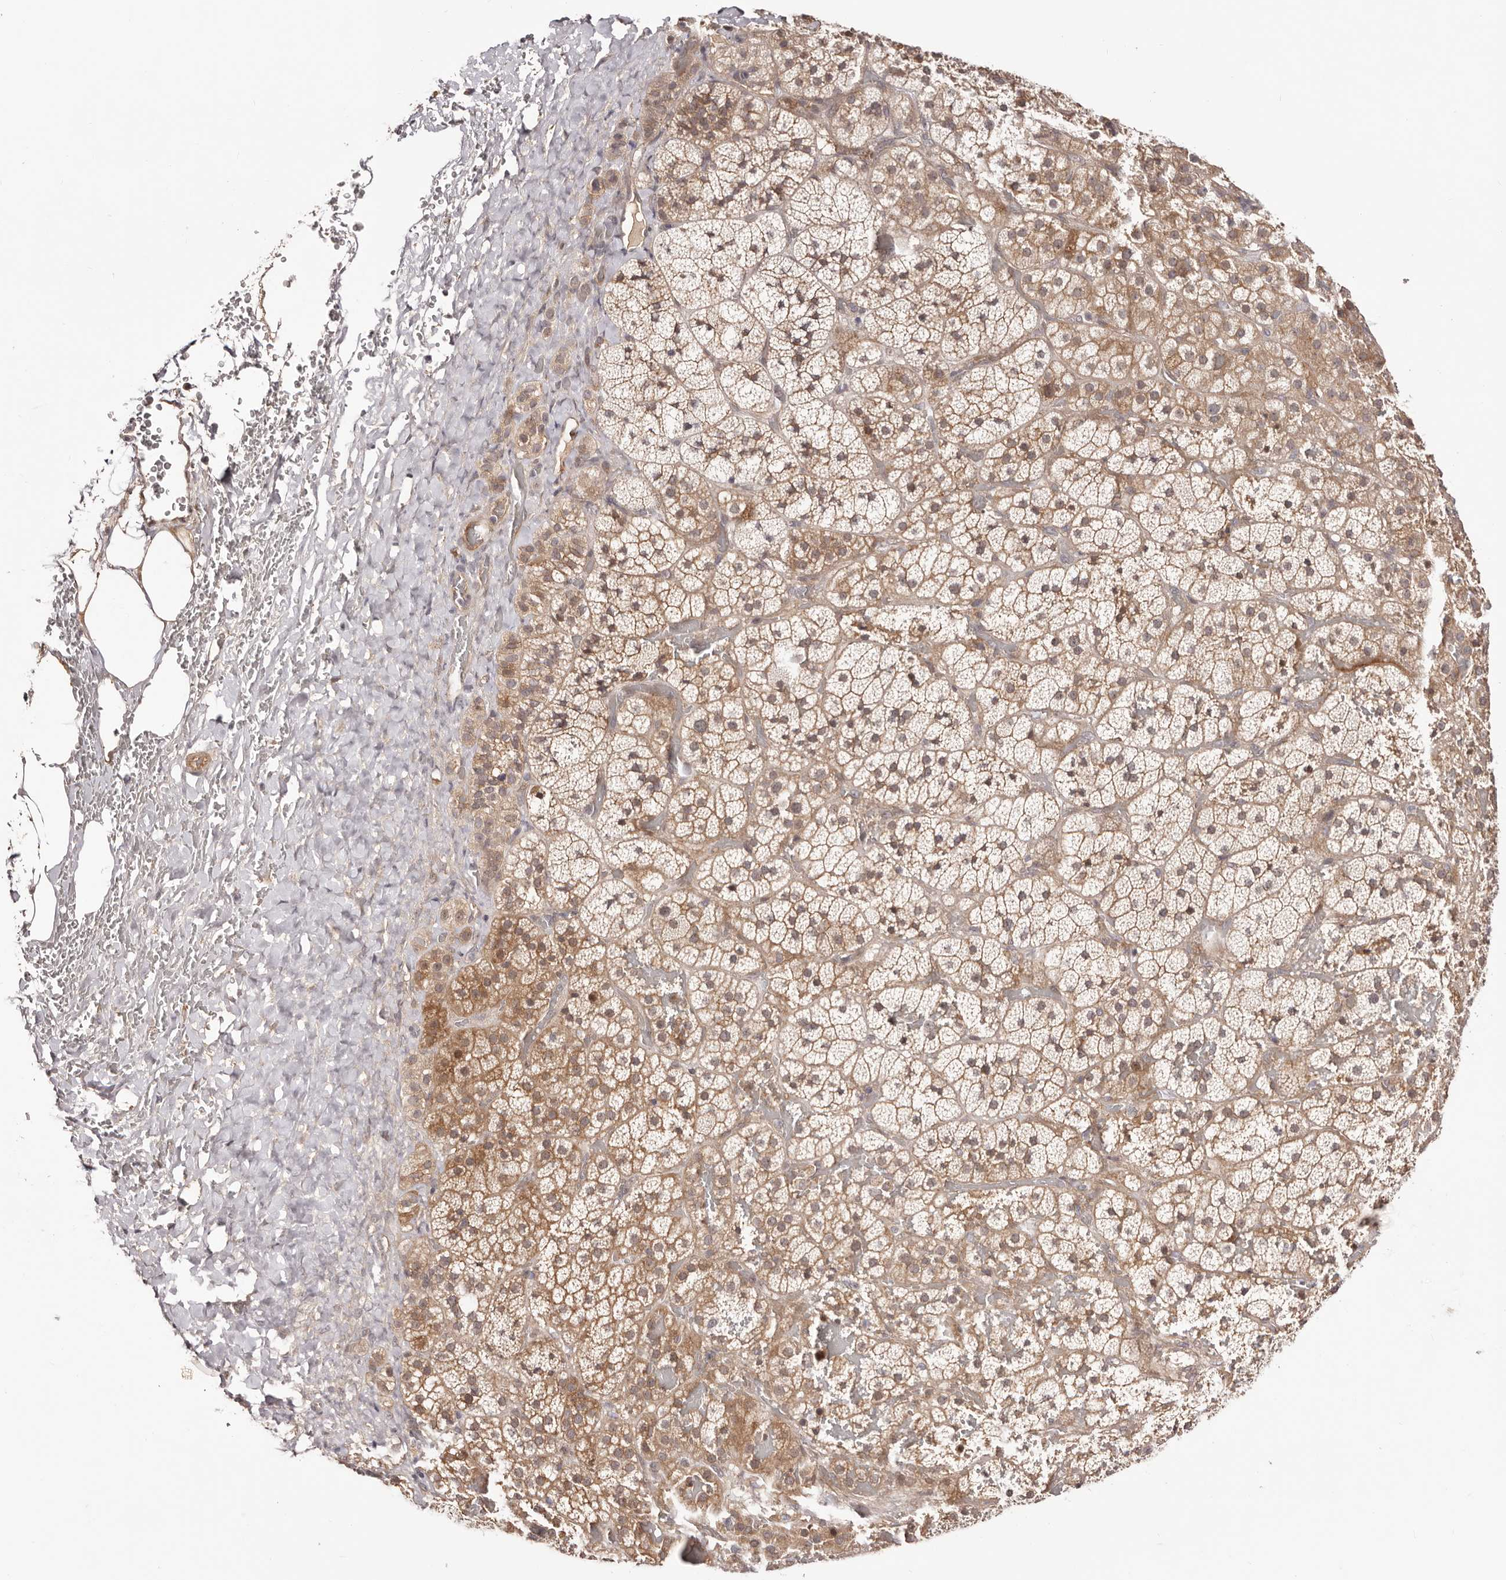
{"staining": {"intensity": "strong", "quantity": "25%-75%", "location": "cytoplasmic/membranous"}, "tissue": "adrenal gland", "cell_type": "Glandular cells", "image_type": "normal", "snomed": [{"axis": "morphology", "description": "Normal tissue, NOS"}, {"axis": "topography", "description": "Adrenal gland"}], "caption": "This image demonstrates IHC staining of normal adrenal gland, with high strong cytoplasmic/membranous expression in about 25%-75% of glandular cells.", "gene": "EGR3", "patient": {"sex": "male", "age": 57}}